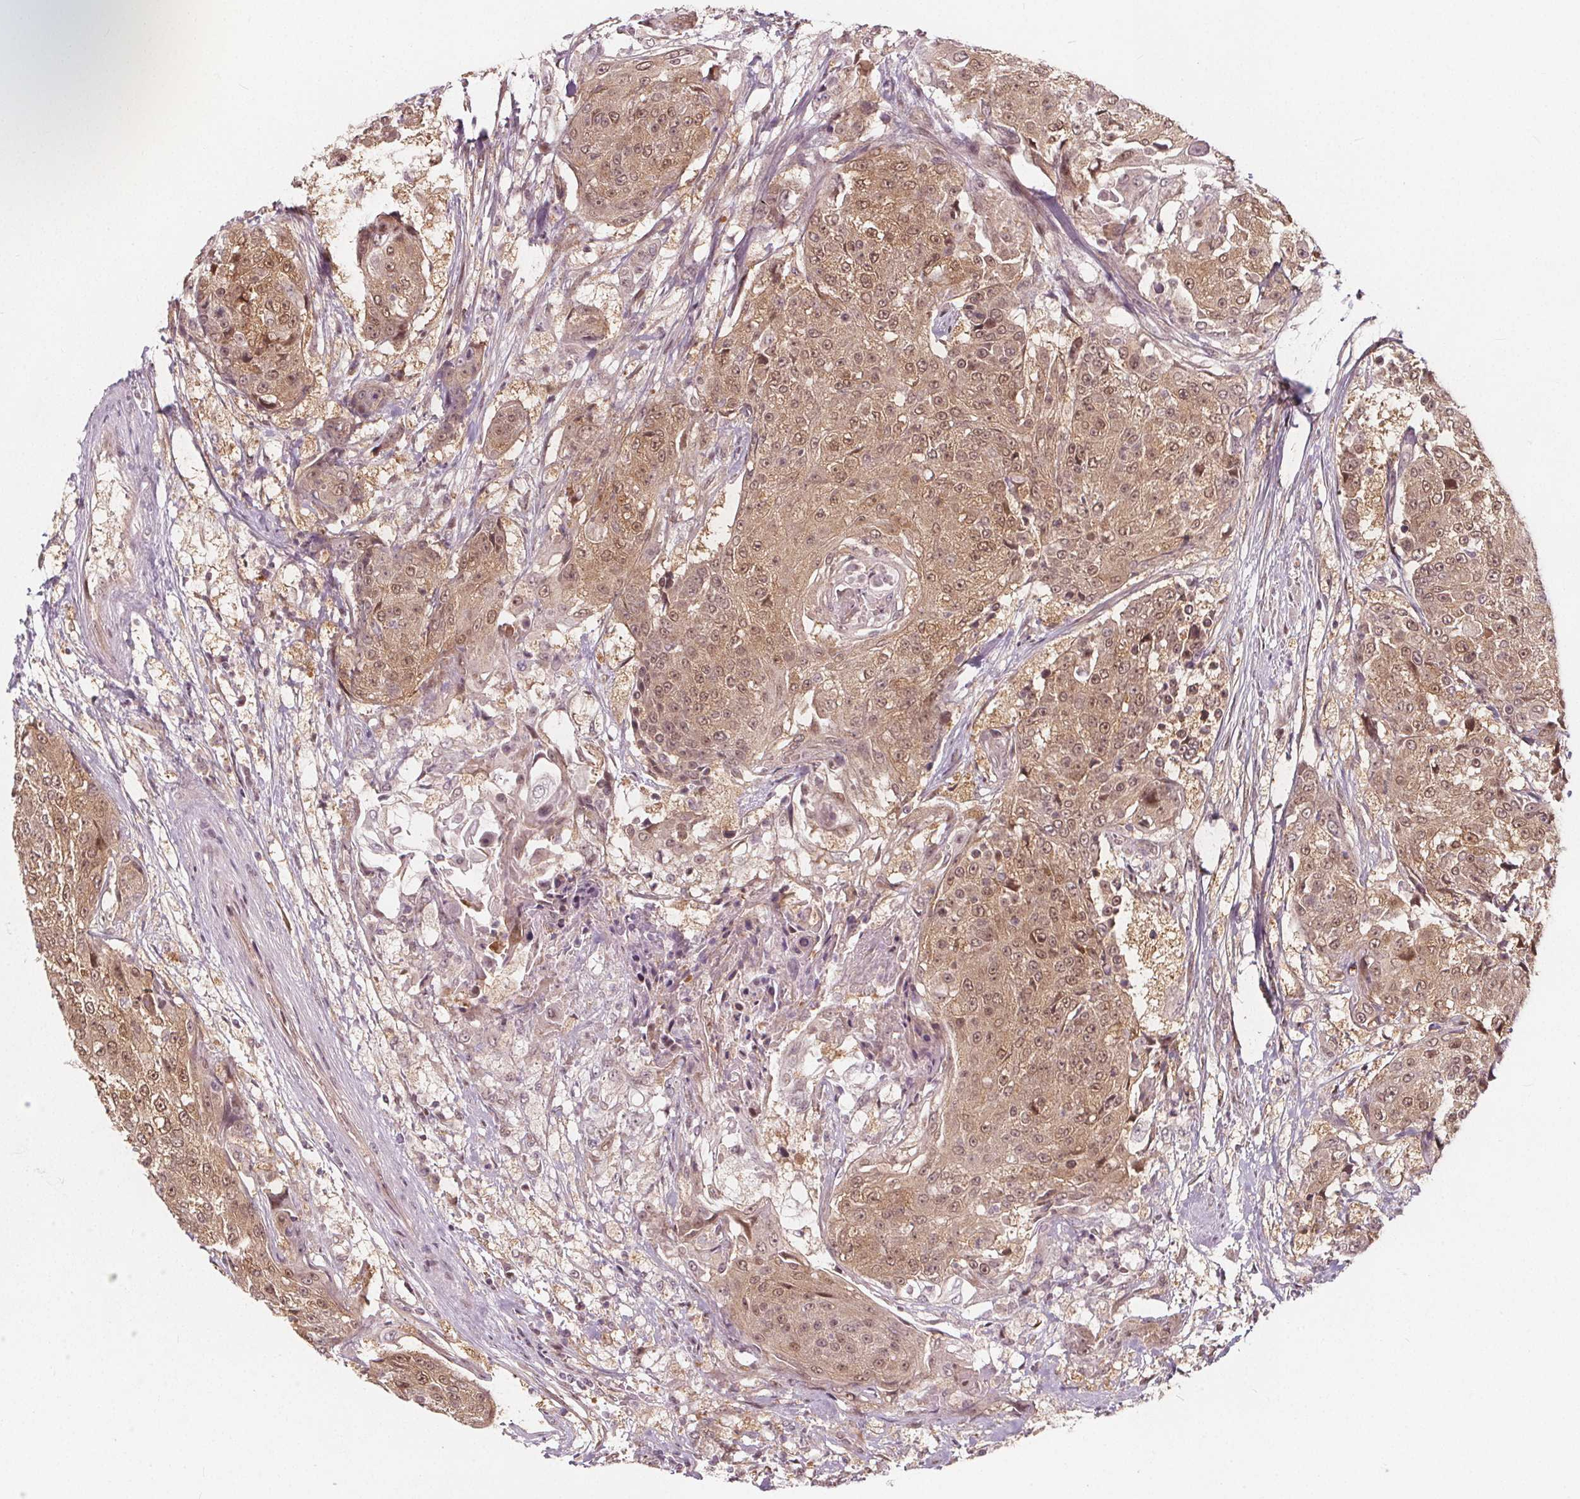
{"staining": {"intensity": "moderate", "quantity": ">75%", "location": "cytoplasmic/membranous,nuclear"}, "tissue": "urothelial cancer", "cell_type": "Tumor cells", "image_type": "cancer", "snomed": [{"axis": "morphology", "description": "Urothelial carcinoma, High grade"}, {"axis": "topography", "description": "Urinary bladder"}], "caption": "Immunohistochemical staining of urothelial cancer demonstrates medium levels of moderate cytoplasmic/membranous and nuclear protein staining in about >75% of tumor cells. The staining was performed using DAB, with brown indicating positive protein expression. Nuclei are stained blue with hematoxylin.", "gene": "AKT1S1", "patient": {"sex": "female", "age": 63}}